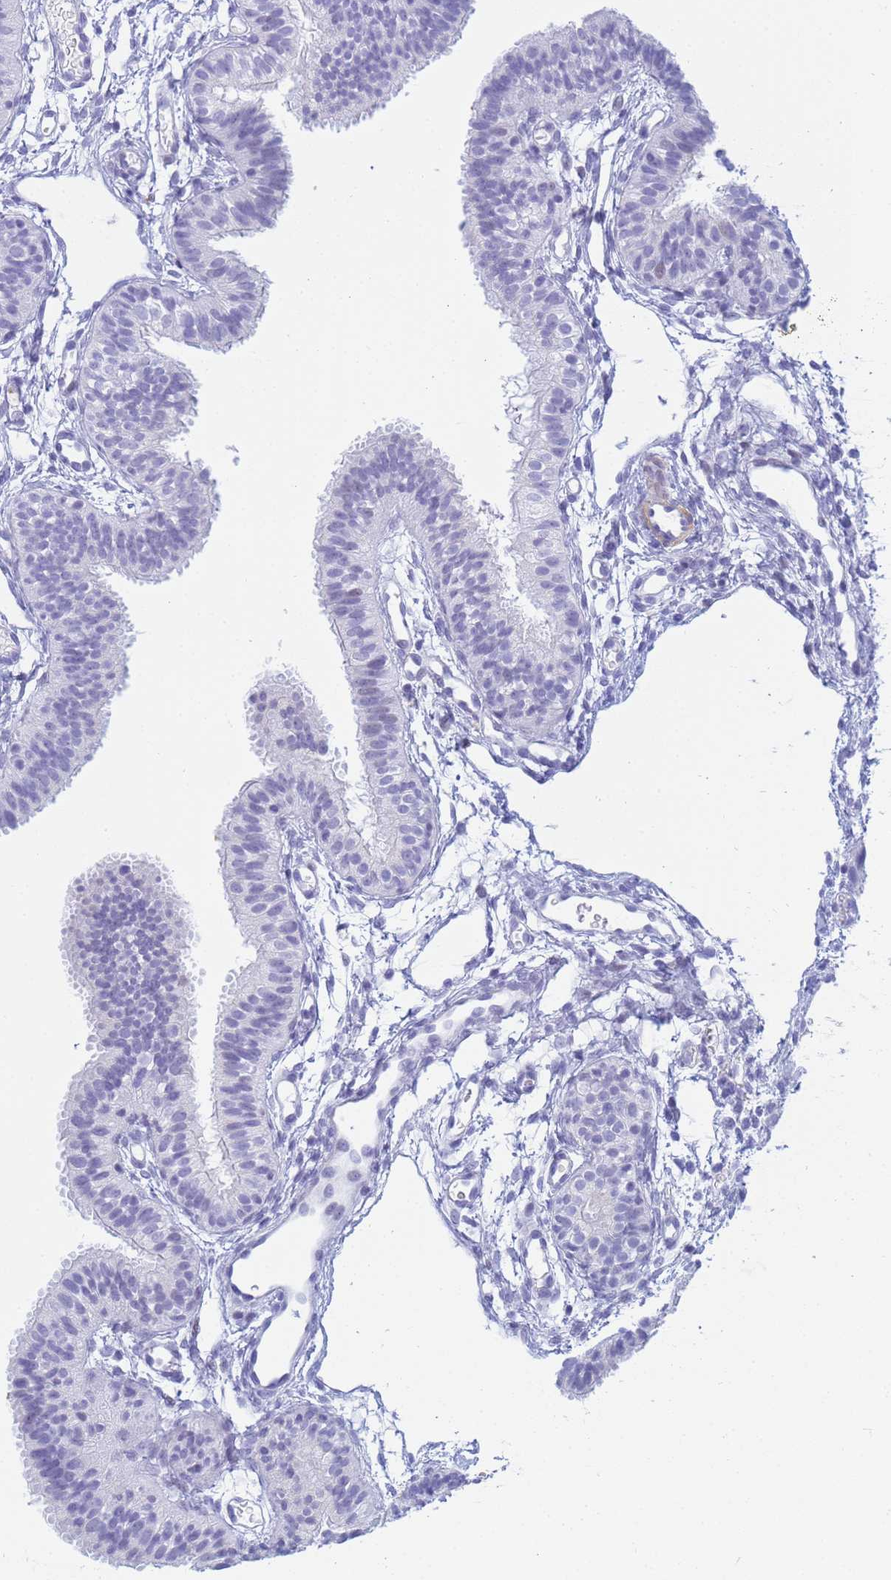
{"staining": {"intensity": "negative", "quantity": "none", "location": "none"}, "tissue": "fallopian tube", "cell_type": "Glandular cells", "image_type": "normal", "snomed": [{"axis": "morphology", "description": "Normal tissue, NOS"}, {"axis": "topography", "description": "Fallopian tube"}], "caption": "Image shows no protein positivity in glandular cells of normal fallopian tube. (Stains: DAB IHC with hematoxylin counter stain, Microscopy: brightfield microscopy at high magnification).", "gene": "SNX20", "patient": {"sex": "female", "age": 35}}